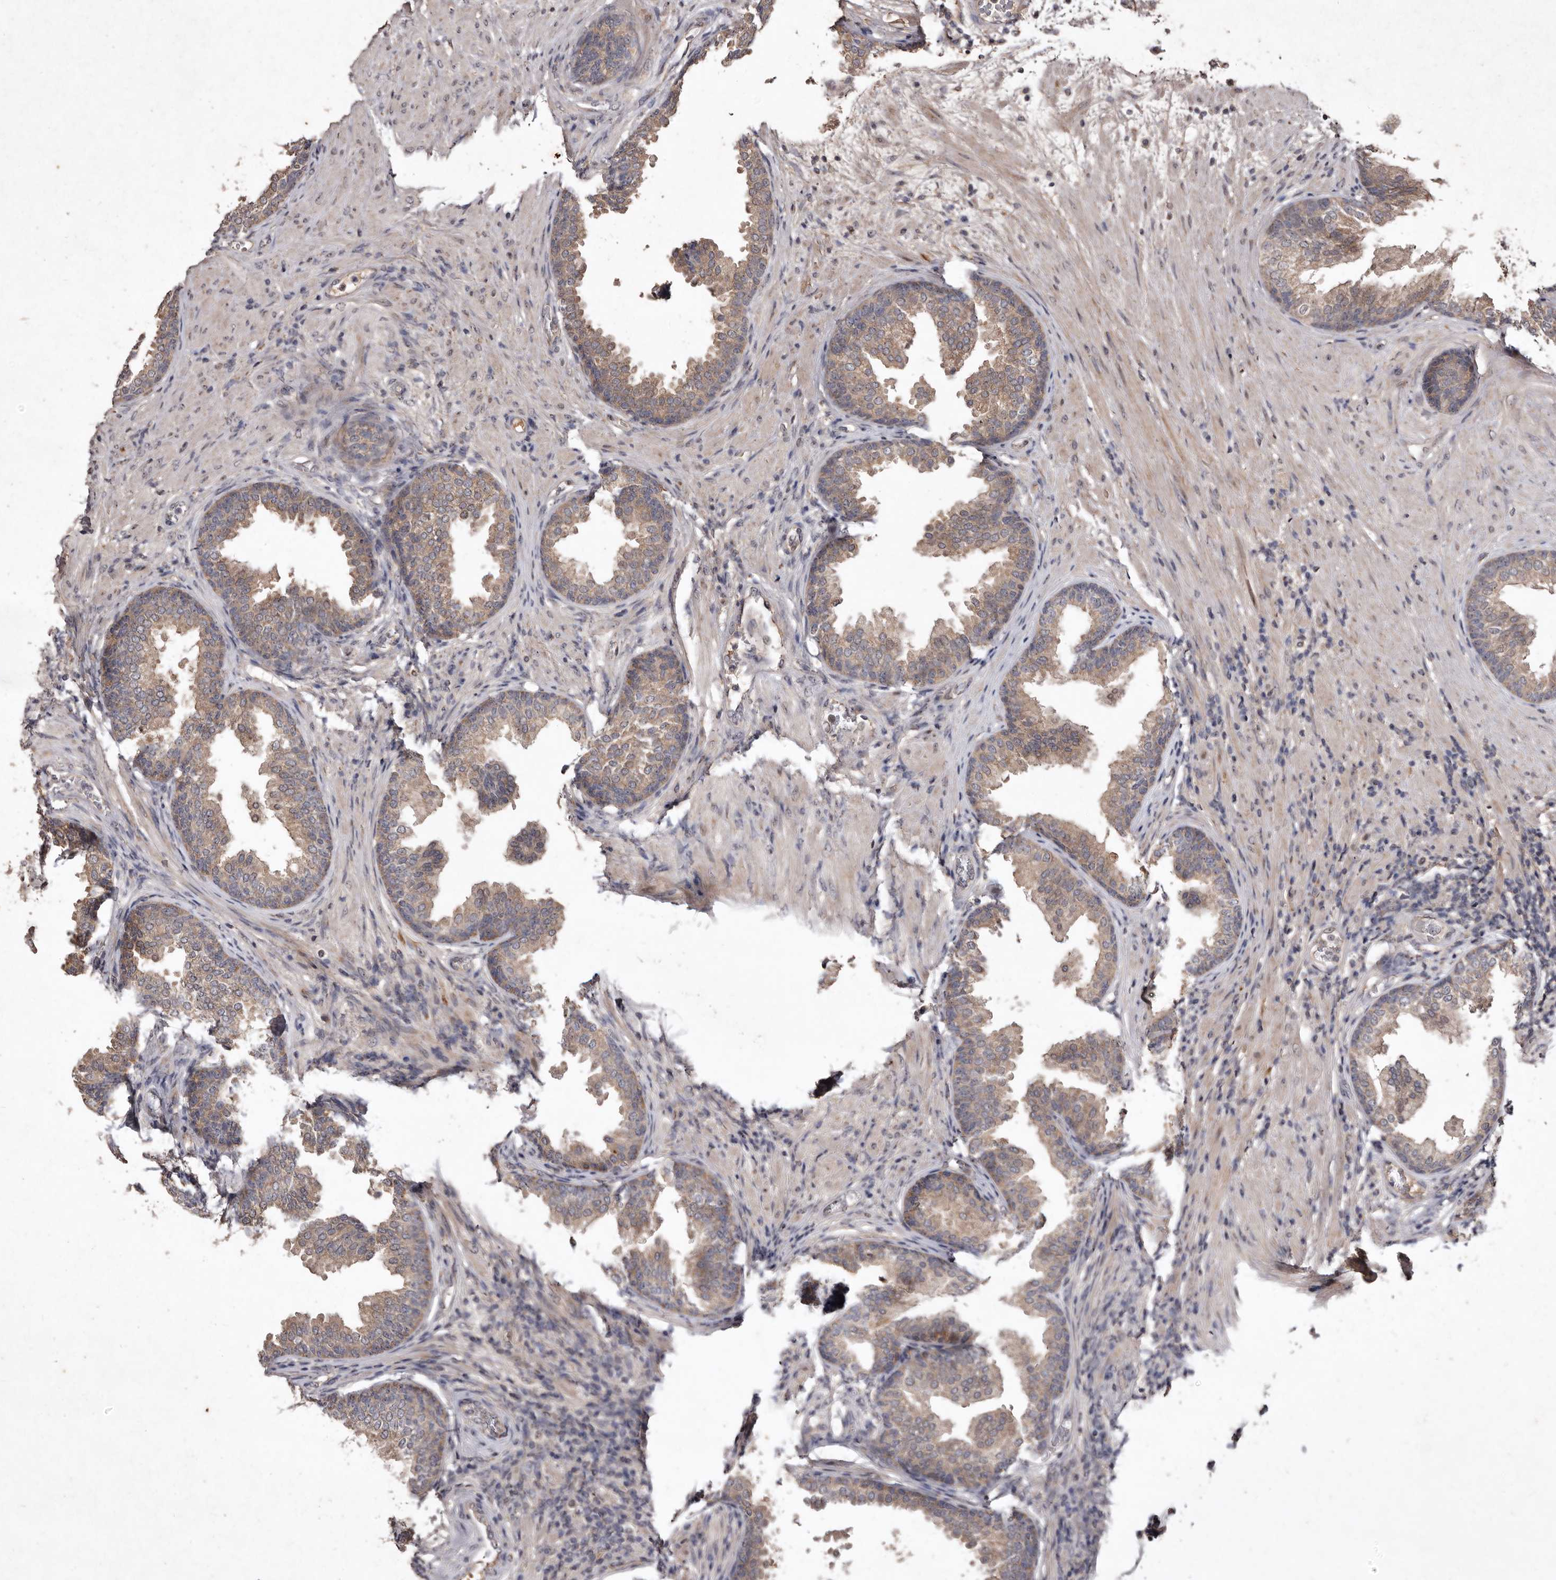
{"staining": {"intensity": "weak", "quantity": ">75%", "location": "cytoplasmic/membranous"}, "tissue": "prostate", "cell_type": "Glandular cells", "image_type": "normal", "snomed": [{"axis": "morphology", "description": "Normal tissue, NOS"}, {"axis": "topography", "description": "Prostate"}], "caption": "This micrograph demonstrates immunohistochemistry staining of benign prostate, with low weak cytoplasmic/membranous staining in about >75% of glandular cells.", "gene": "FLAD1", "patient": {"sex": "male", "age": 76}}